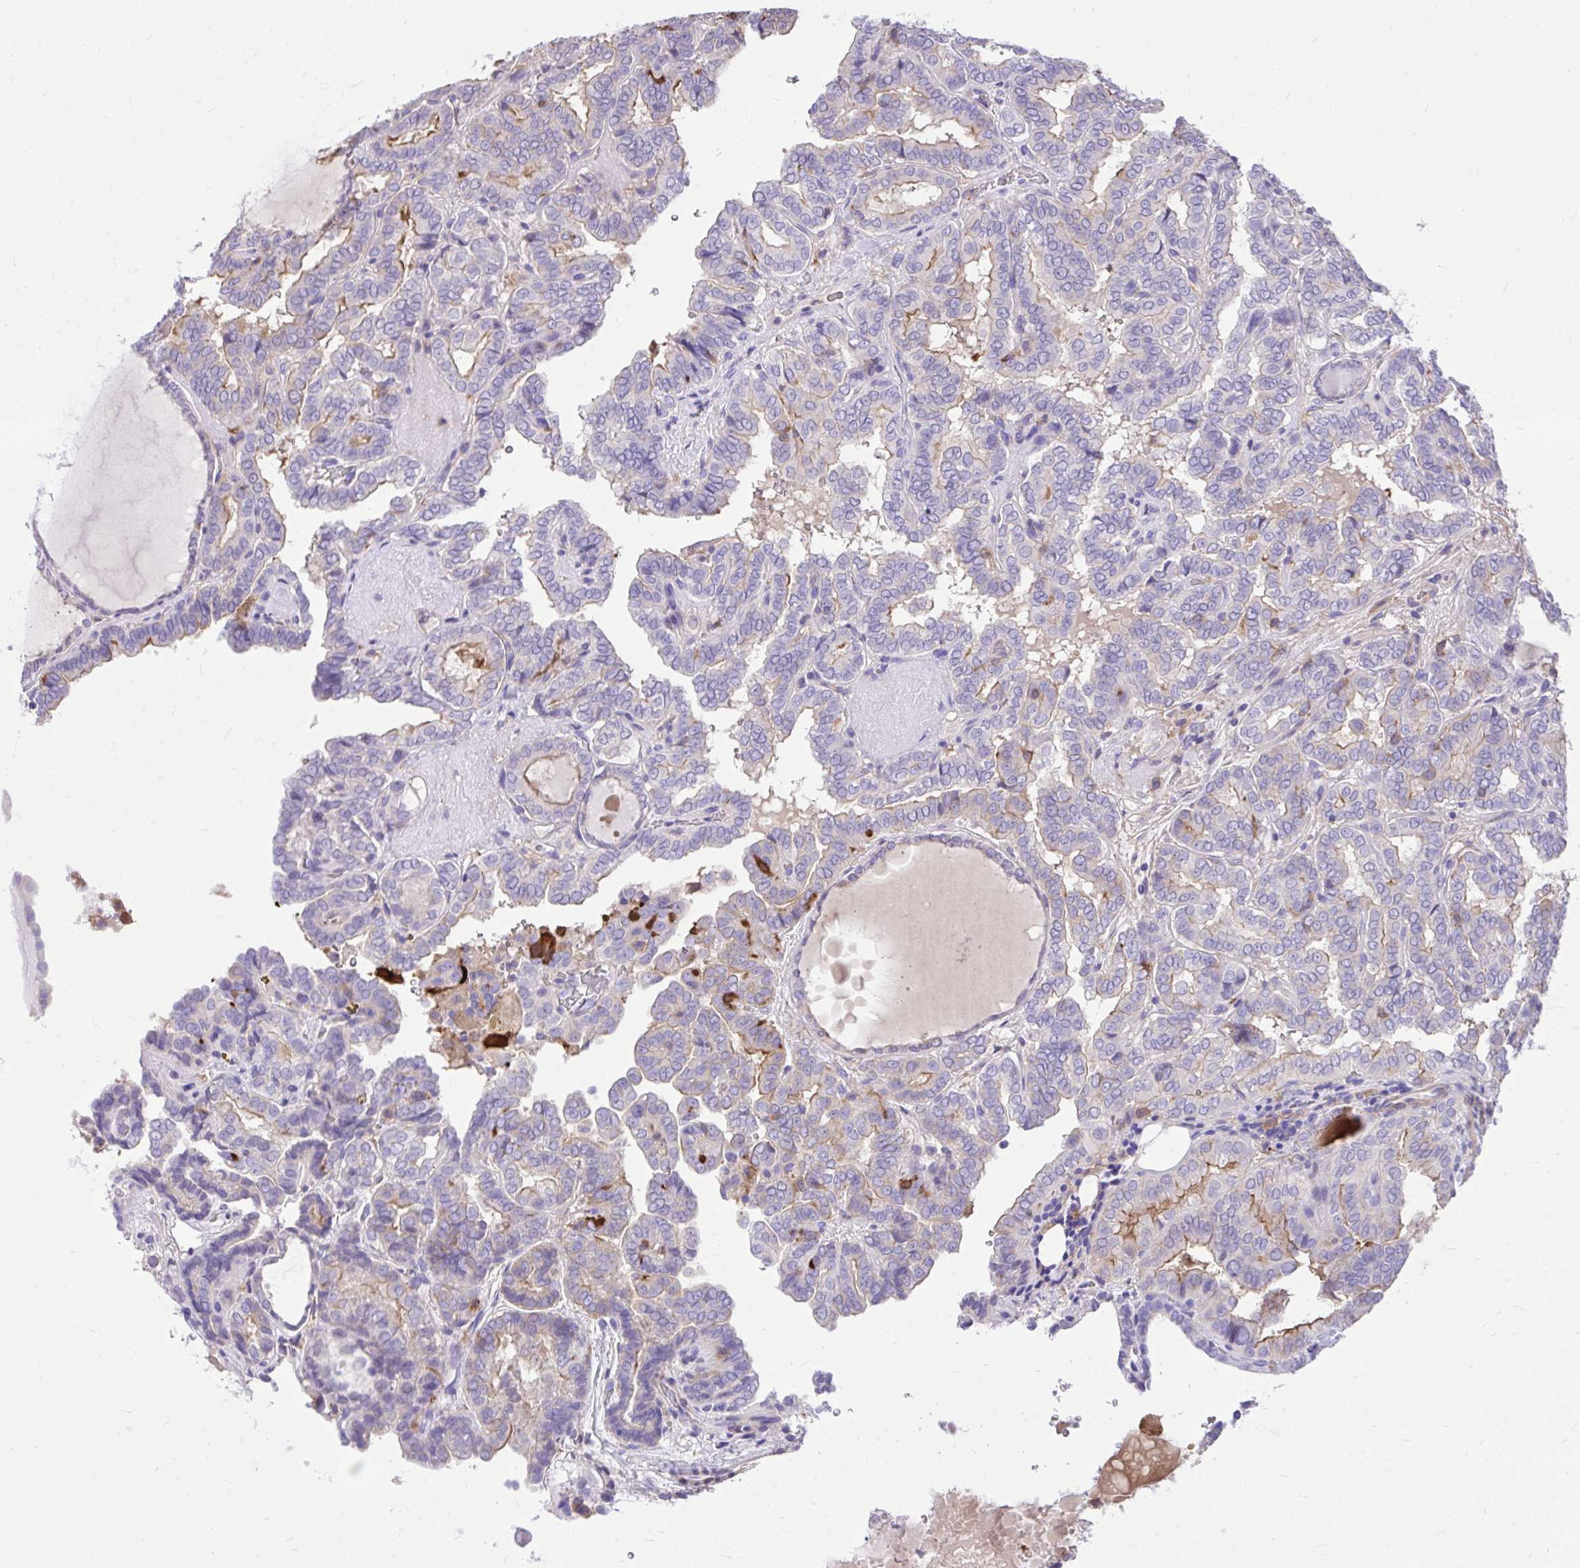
{"staining": {"intensity": "moderate", "quantity": "<25%", "location": "cytoplasmic/membranous"}, "tissue": "thyroid cancer", "cell_type": "Tumor cells", "image_type": "cancer", "snomed": [{"axis": "morphology", "description": "Papillary adenocarcinoma, NOS"}, {"axis": "topography", "description": "Thyroid gland"}], "caption": "Approximately <25% of tumor cells in human papillary adenocarcinoma (thyroid) show moderate cytoplasmic/membranous protein staining as visualized by brown immunohistochemical staining.", "gene": "TLR7", "patient": {"sex": "female", "age": 46}}